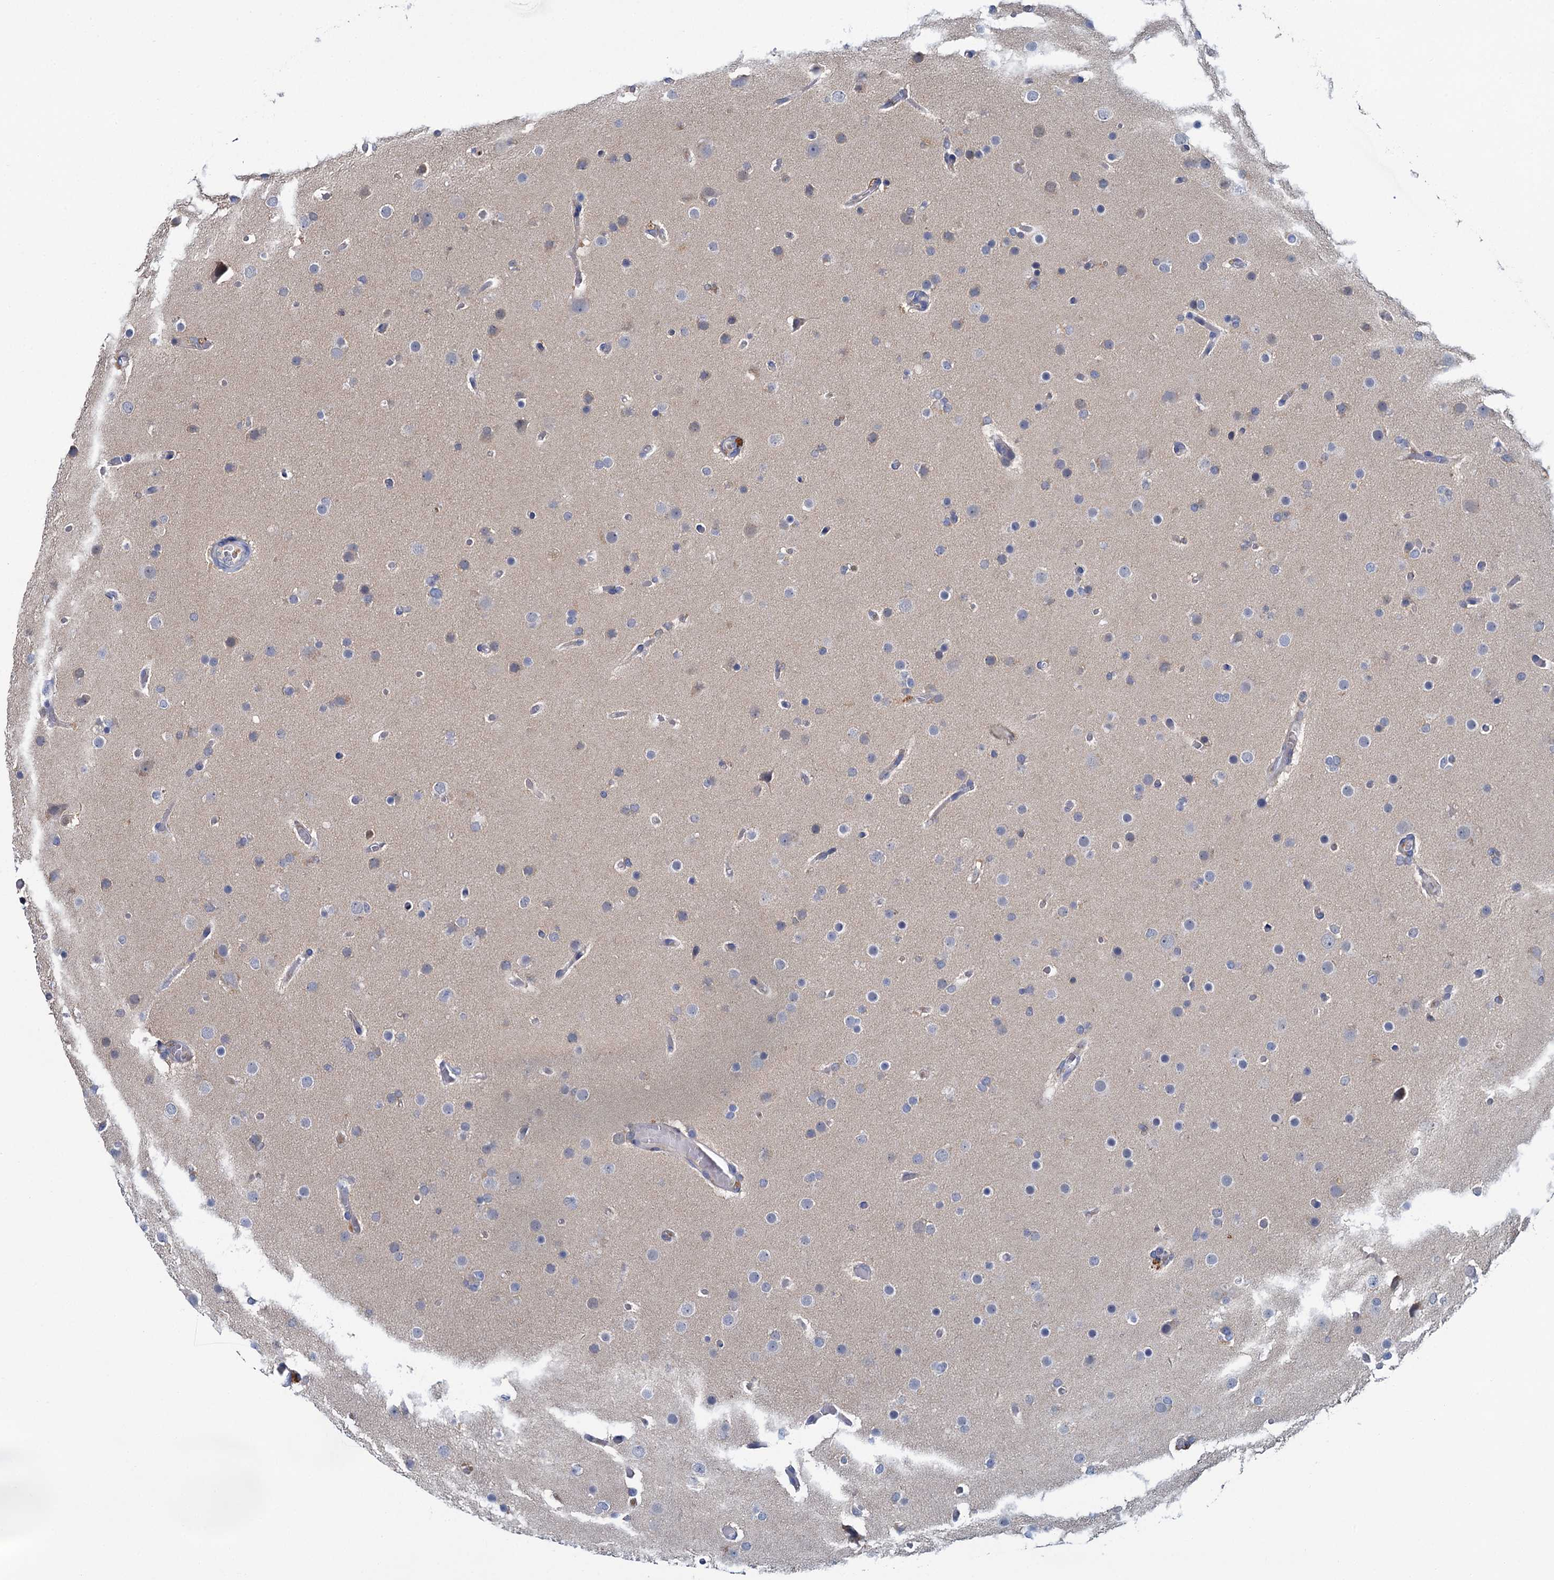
{"staining": {"intensity": "negative", "quantity": "none", "location": "none"}, "tissue": "glioma", "cell_type": "Tumor cells", "image_type": "cancer", "snomed": [{"axis": "morphology", "description": "Glioma, malignant, High grade"}, {"axis": "topography", "description": "Cerebral cortex"}], "caption": "Immunohistochemical staining of glioma demonstrates no significant expression in tumor cells.", "gene": "FGFR2", "patient": {"sex": "female", "age": 36}}